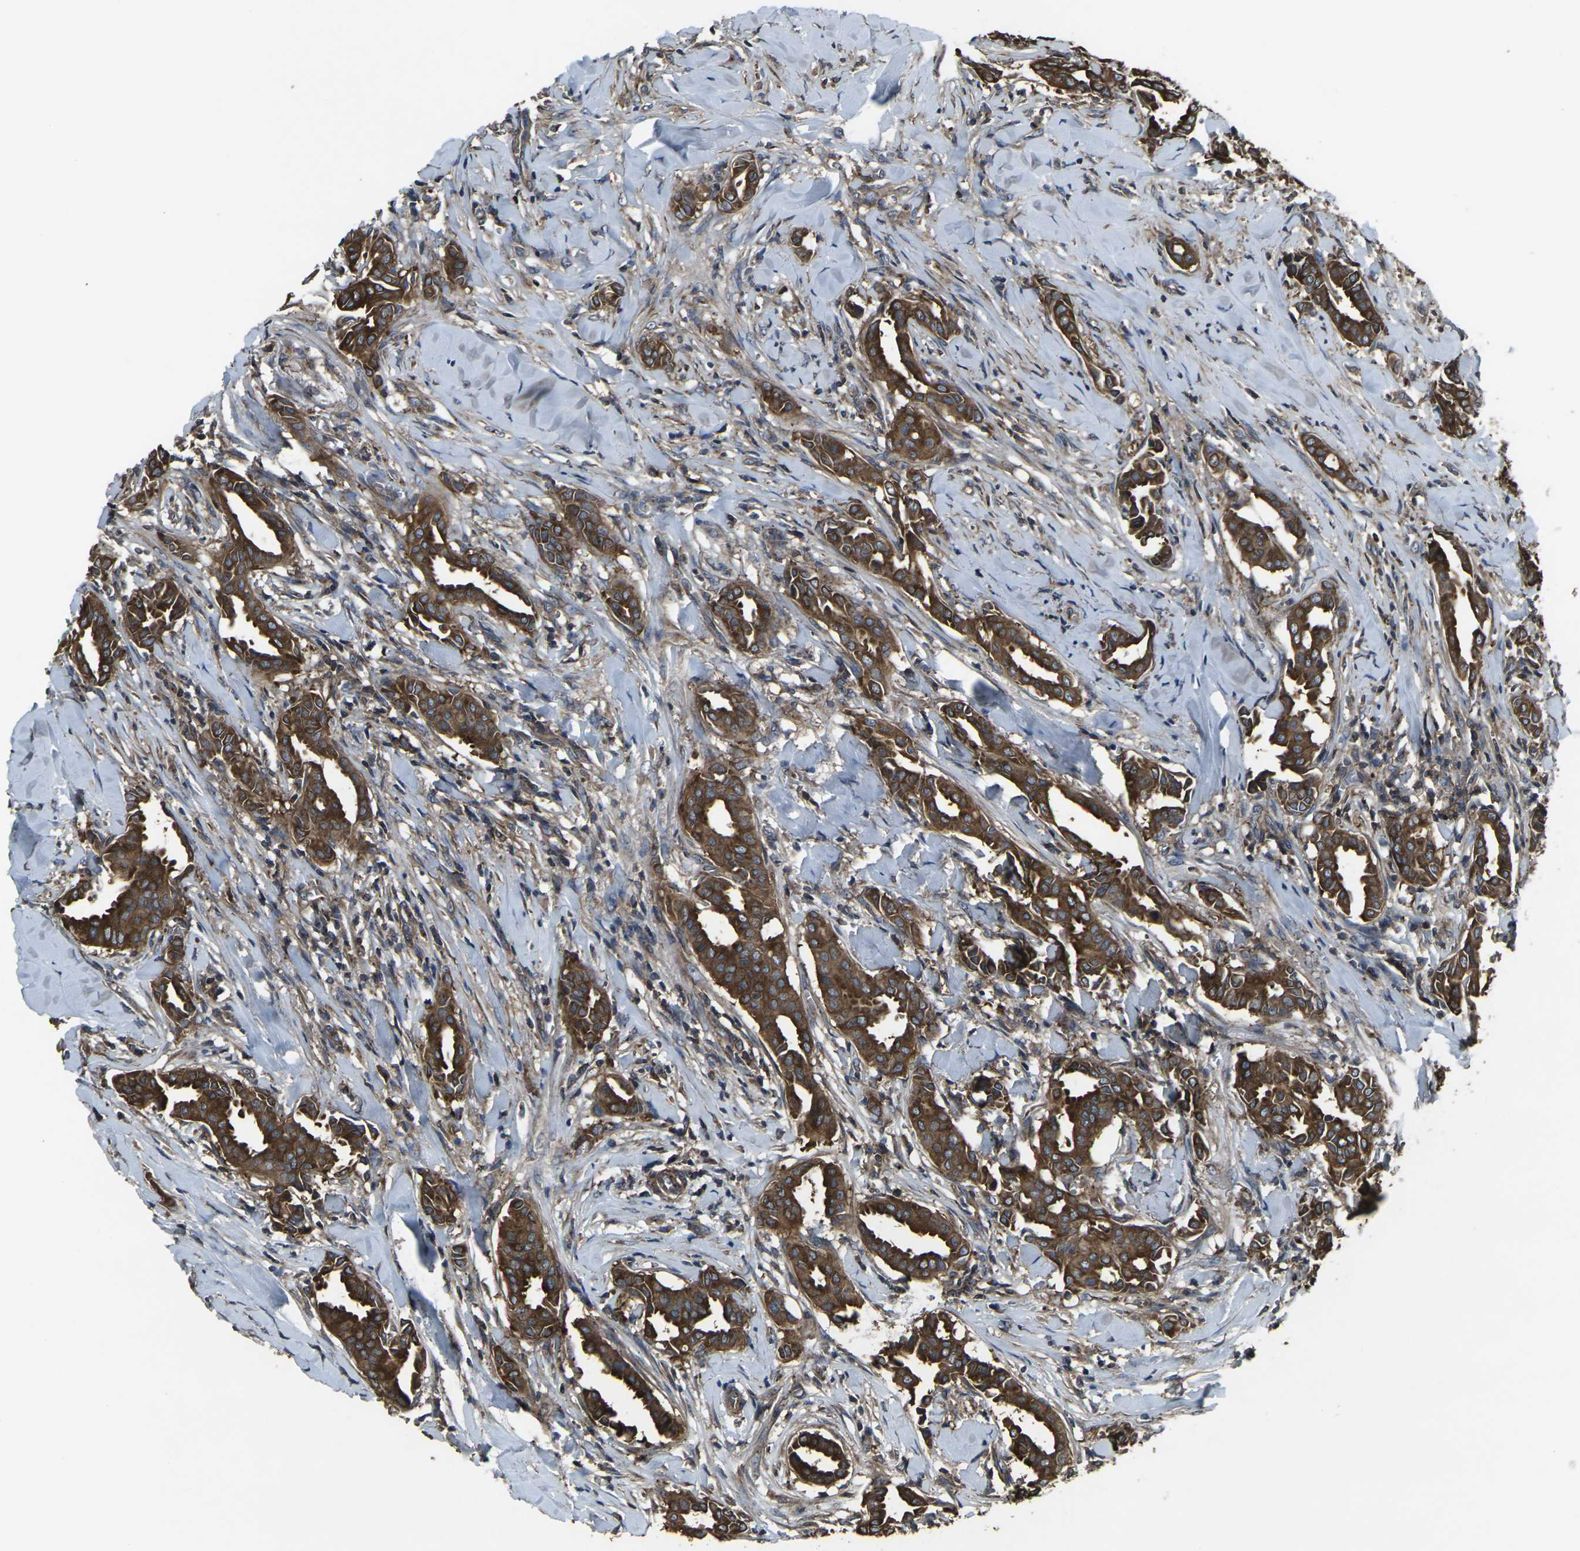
{"staining": {"intensity": "strong", "quantity": ">75%", "location": "cytoplasmic/membranous"}, "tissue": "head and neck cancer", "cell_type": "Tumor cells", "image_type": "cancer", "snomed": [{"axis": "morphology", "description": "Adenocarcinoma, NOS"}, {"axis": "topography", "description": "Salivary gland"}, {"axis": "topography", "description": "Head-Neck"}], "caption": "Protein staining of head and neck adenocarcinoma tissue exhibits strong cytoplasmic/membranous staining in about >75% of tumor cells. (Stains: DAB (3,3'-diaminobenzidine) in brown, nuclei in blue, Microscopy: brightfield microscopy at high magnification).", "gene": "PRKACB", "patient": {"sex": "female", "age": 59}}